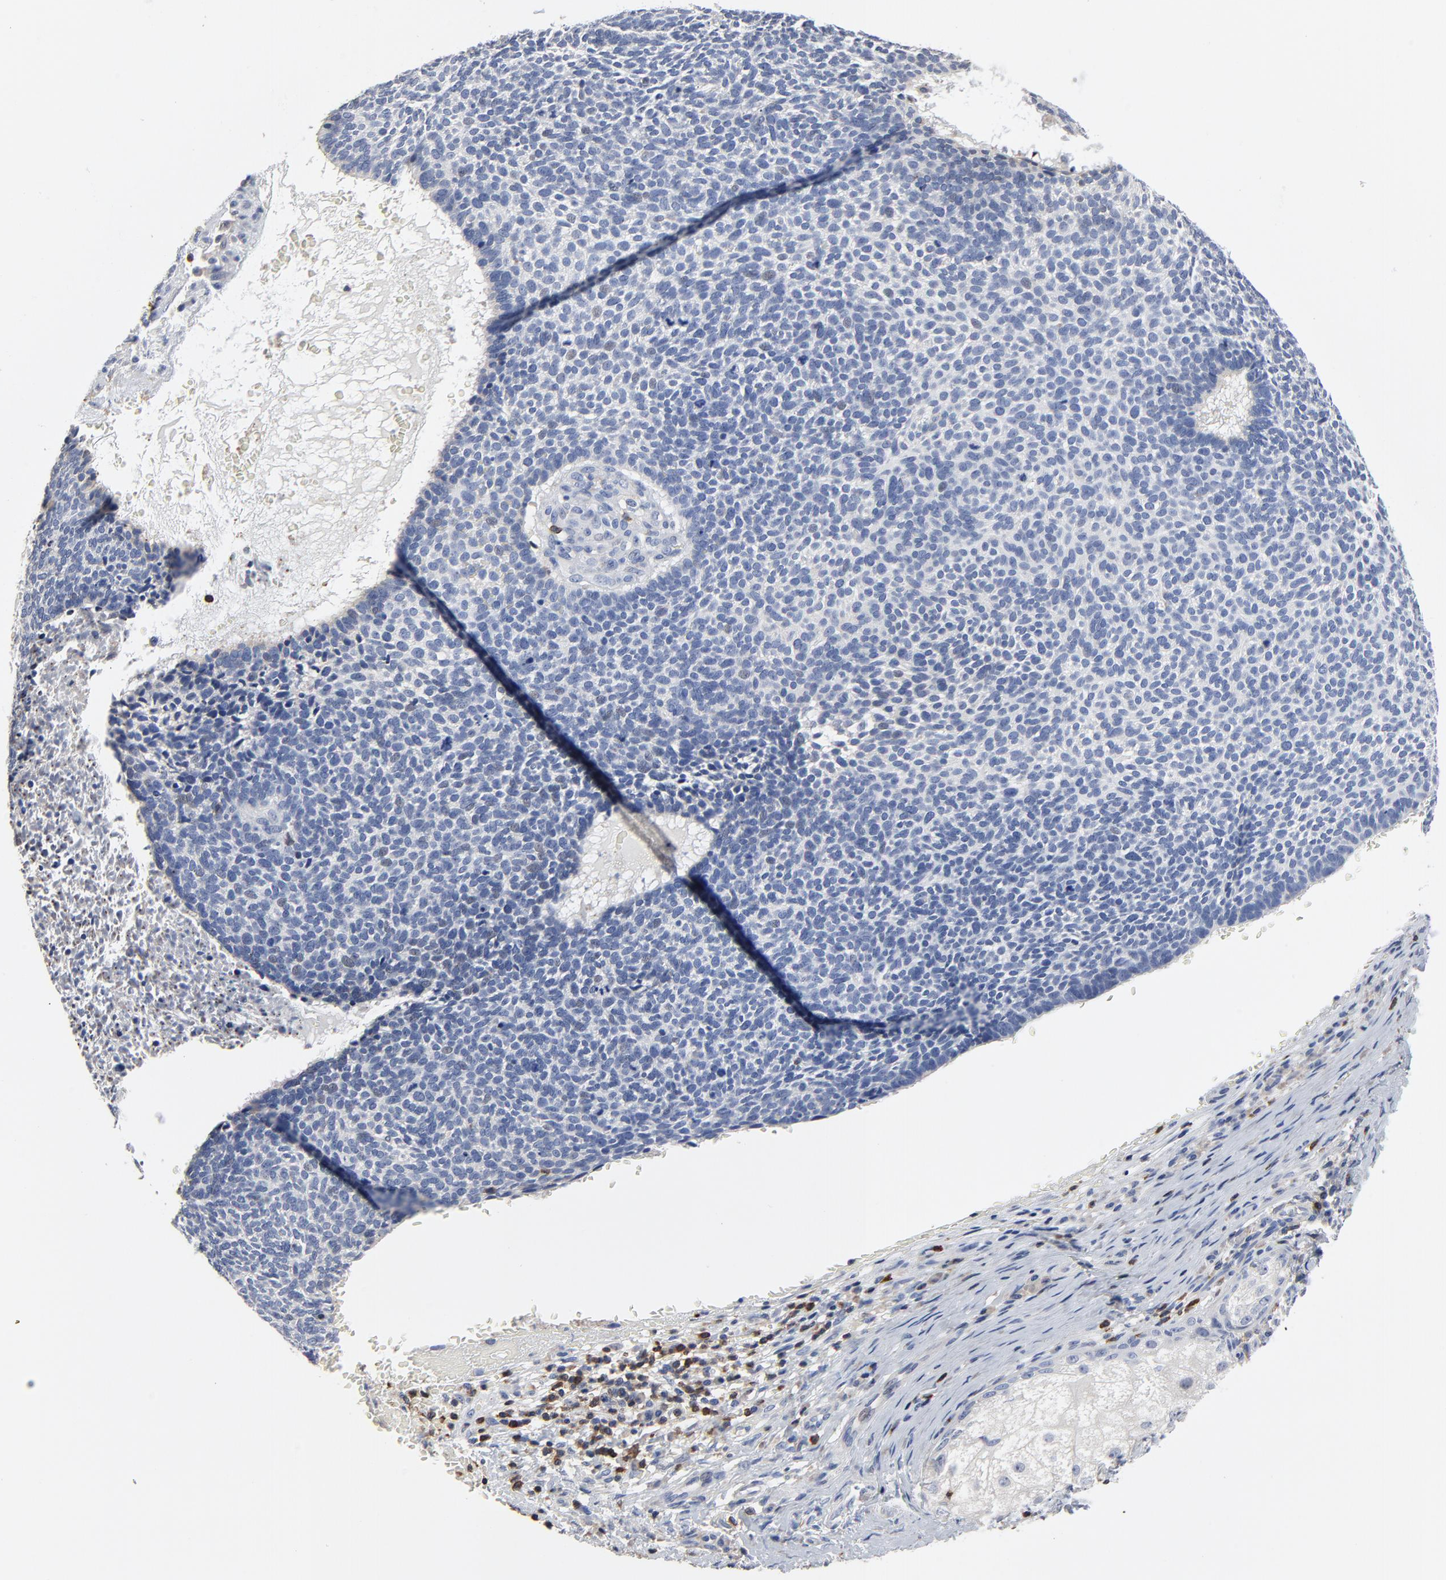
{"staining": {"intensity": "negative", "quantity": "none", "location": "none"}, "tissue": "skin cancer", "cell_type": "Tumor cells", "image_type": "cancer", "snomed": [{"axis": "morphology", "description": "Basal cell carcinoma"}, {"axis": "topography", "description": "Skin"}], "caption": "Tumor cells are negative for brown protein staining in skin cancer.", "gene": "SKAP1", "patient": {"sex": "male", "age": 87}}